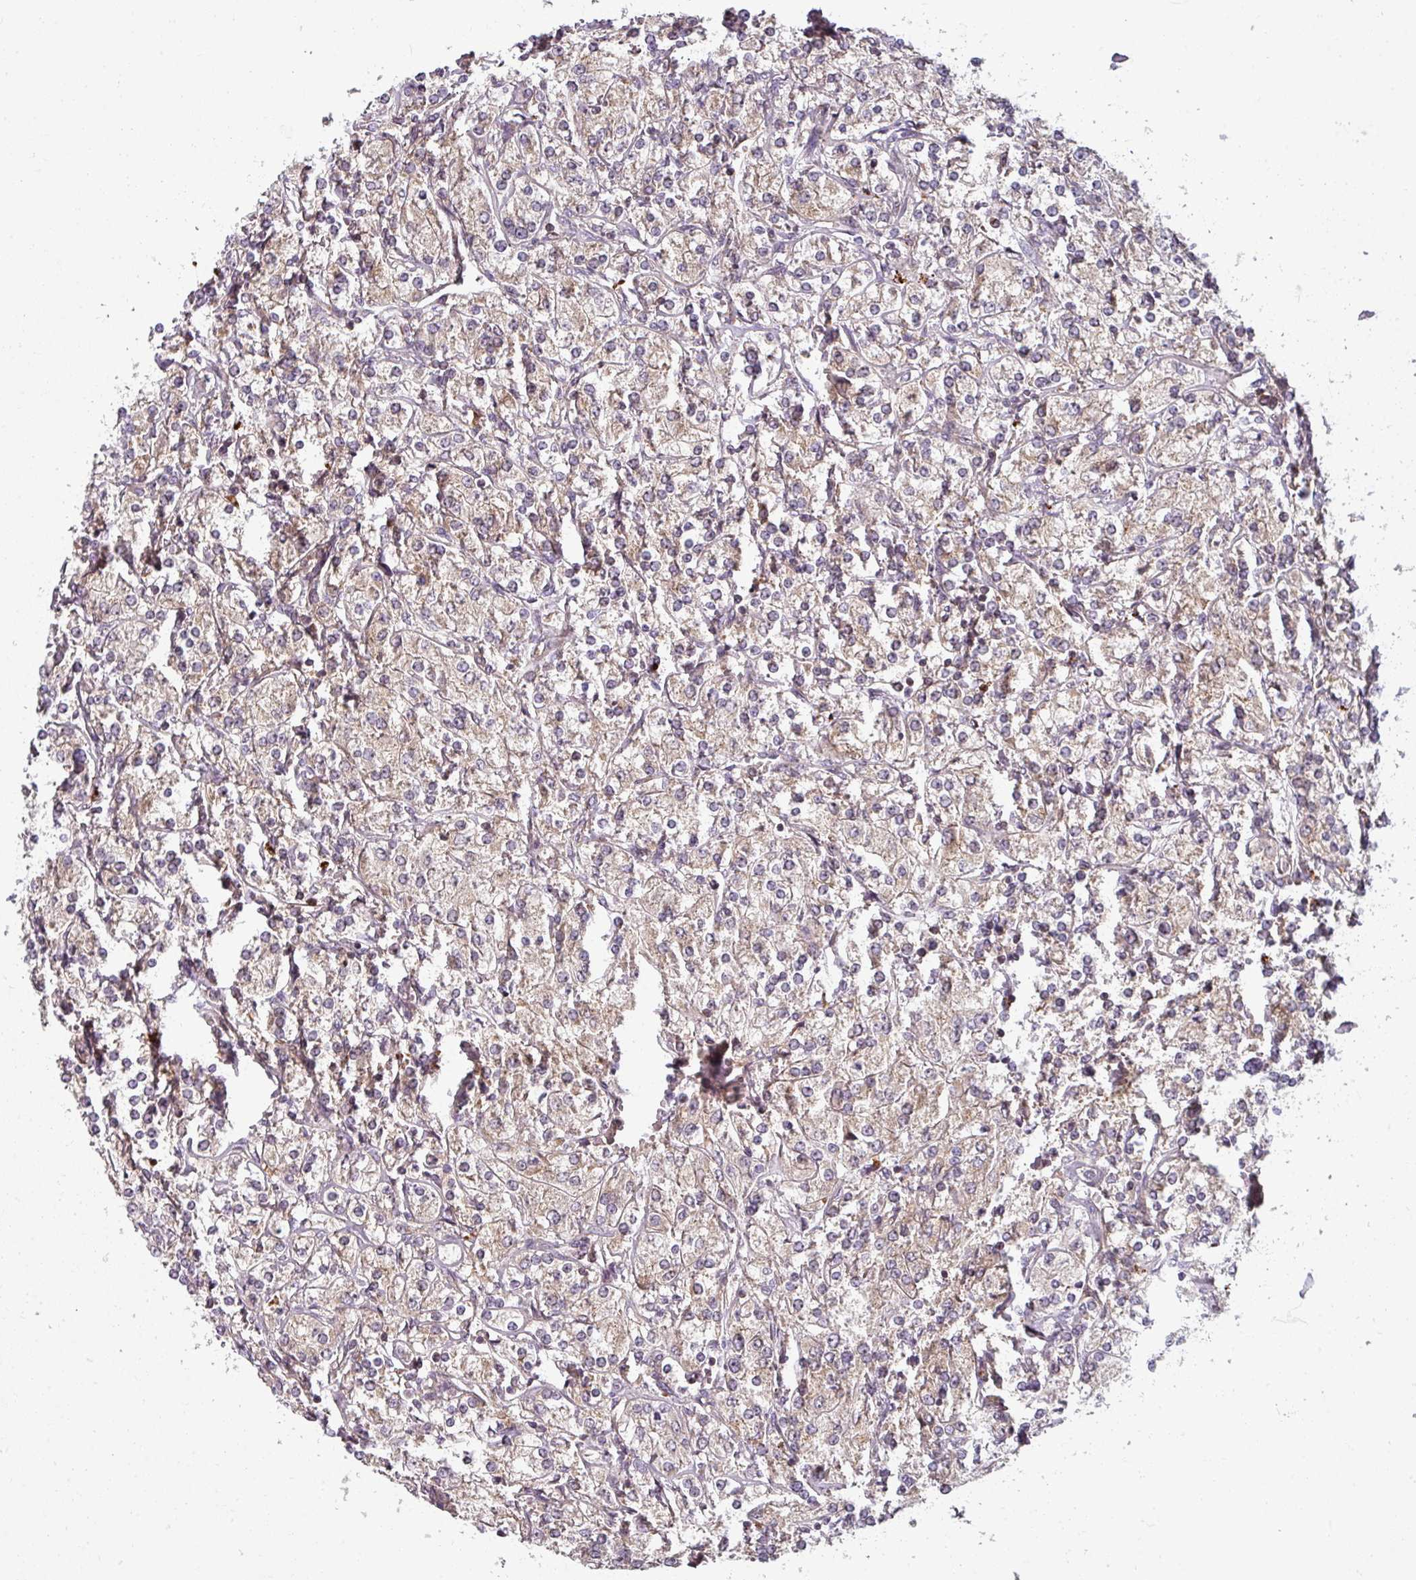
{"staining": {"intensity": "moderate", "quantity": "25%-75%", "location": "cytoplasmic/membranous"}, "tissue": "renal cancer", "cell_type": "Tumor cells", "image_type": "cancer", "snomed": [{"axis": "morphology", "description": "Adenocarcinoma, NOS"}, {"axis": "topography", "description": "Kidney"}], "caption": "The image reveals staining of adenocarcinoma (renal), revealing moderate cytoplasmic/membranous protein expression (brown color) within tumor cells.", "gene": "MRPS16", "patient": {"sex": "male", "age": 77}}